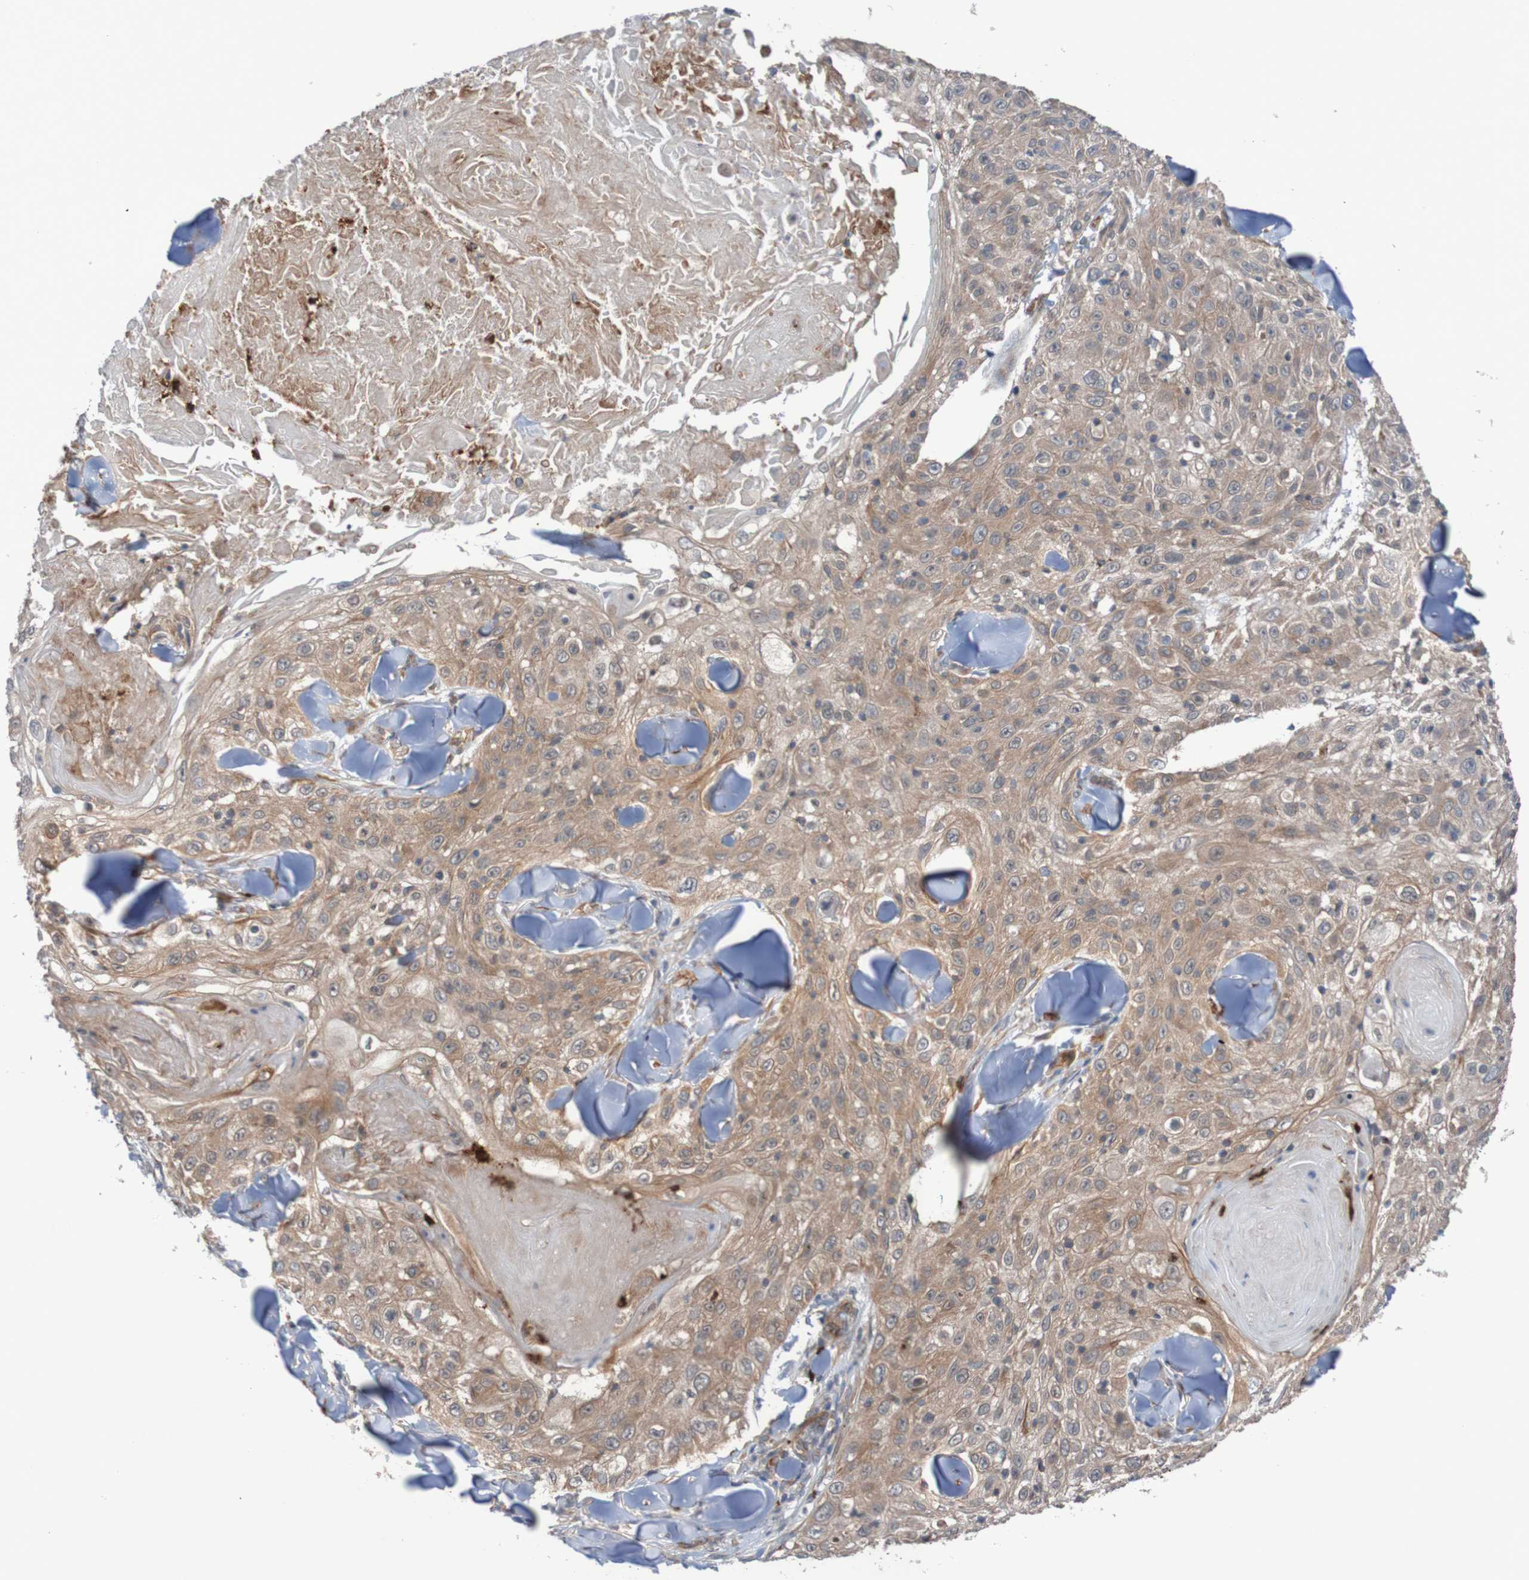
{"staining": {"intensity": "weak", "quantity": ">75%", "location": "cytoplasmic/membranous"}, "tissue": "skin cancer", "cell_type": "Tumor cells", "image_type": "cancer", "snomed": [{"axis": "morphology", "description": "Squamous cell carcinoma, NOS"}, {"axis": "topography", "description": "Skin"}], "caption": "Skin cancer was stained to show a protein in brown. There is low levels of weak cytoplasmic/membranous staining in approximately >75% of tumor cells. Immunohistochemistry stains the protein of interest in brown and the nuclei are stained blue.", "gene": "ST8SIA6", "patient": {"sex": "male", "age": 86}}